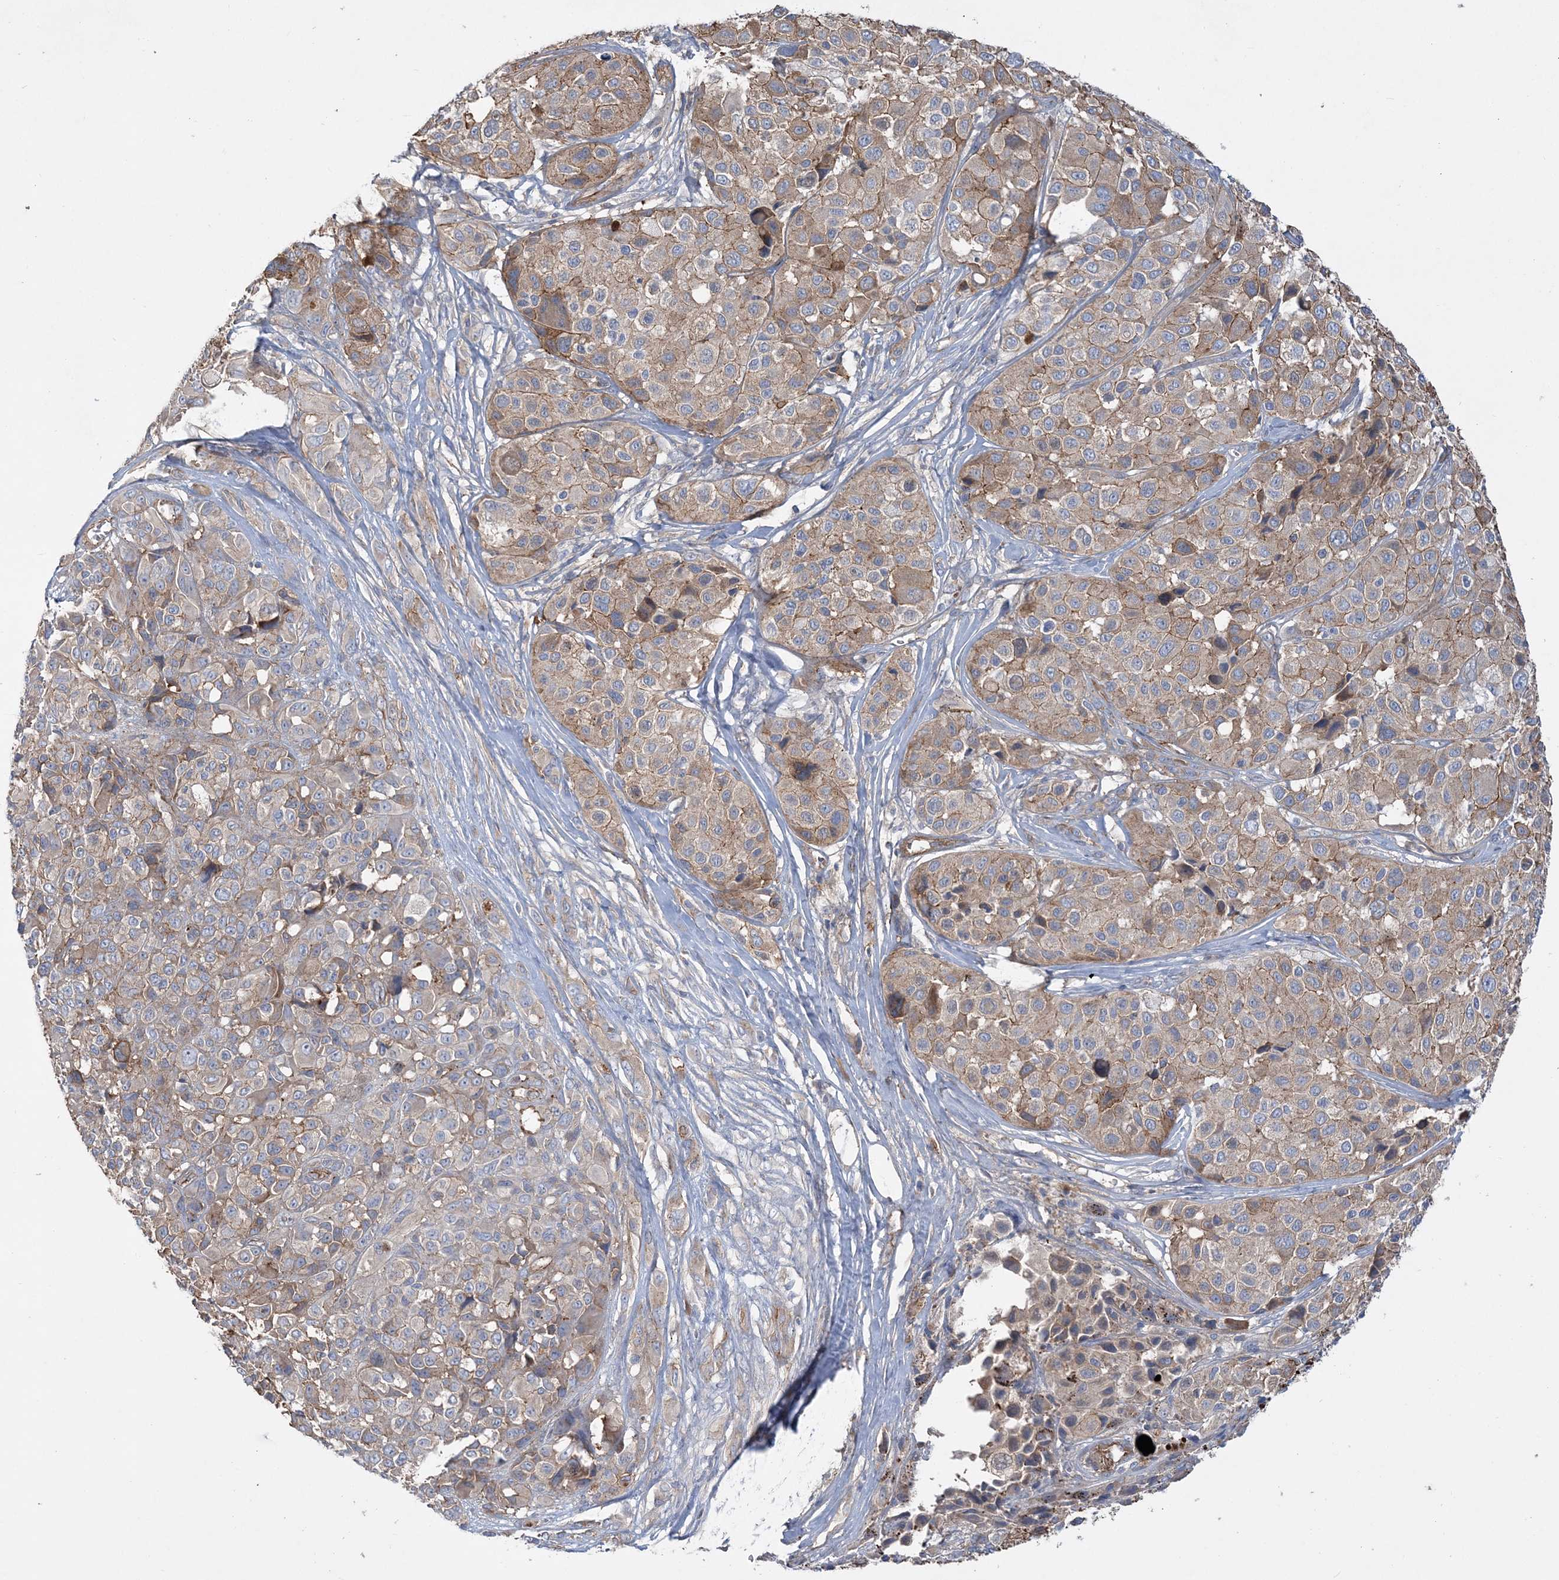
{"staining": {"intensity": "moderate", "quantity": "25%-75%", "location": "cytoplasmic/membranous"}, "tissue": "melanoma", "cell_type": "Tumor cells", "image_type": "cancer", "snomed": [{"axis": "morphology", "description": "Malignant melanoma, NOS"}, {"axis": "topography", "description": "Skin of trunk"}], "caption": "Moderate cytoplasmic/membranous protein positivity is appreciated in approximately 25%-75% of tumor cells in malignant melanoma.", "gene": "PIGC", "patient": {"sex": "male", "age": 71}}